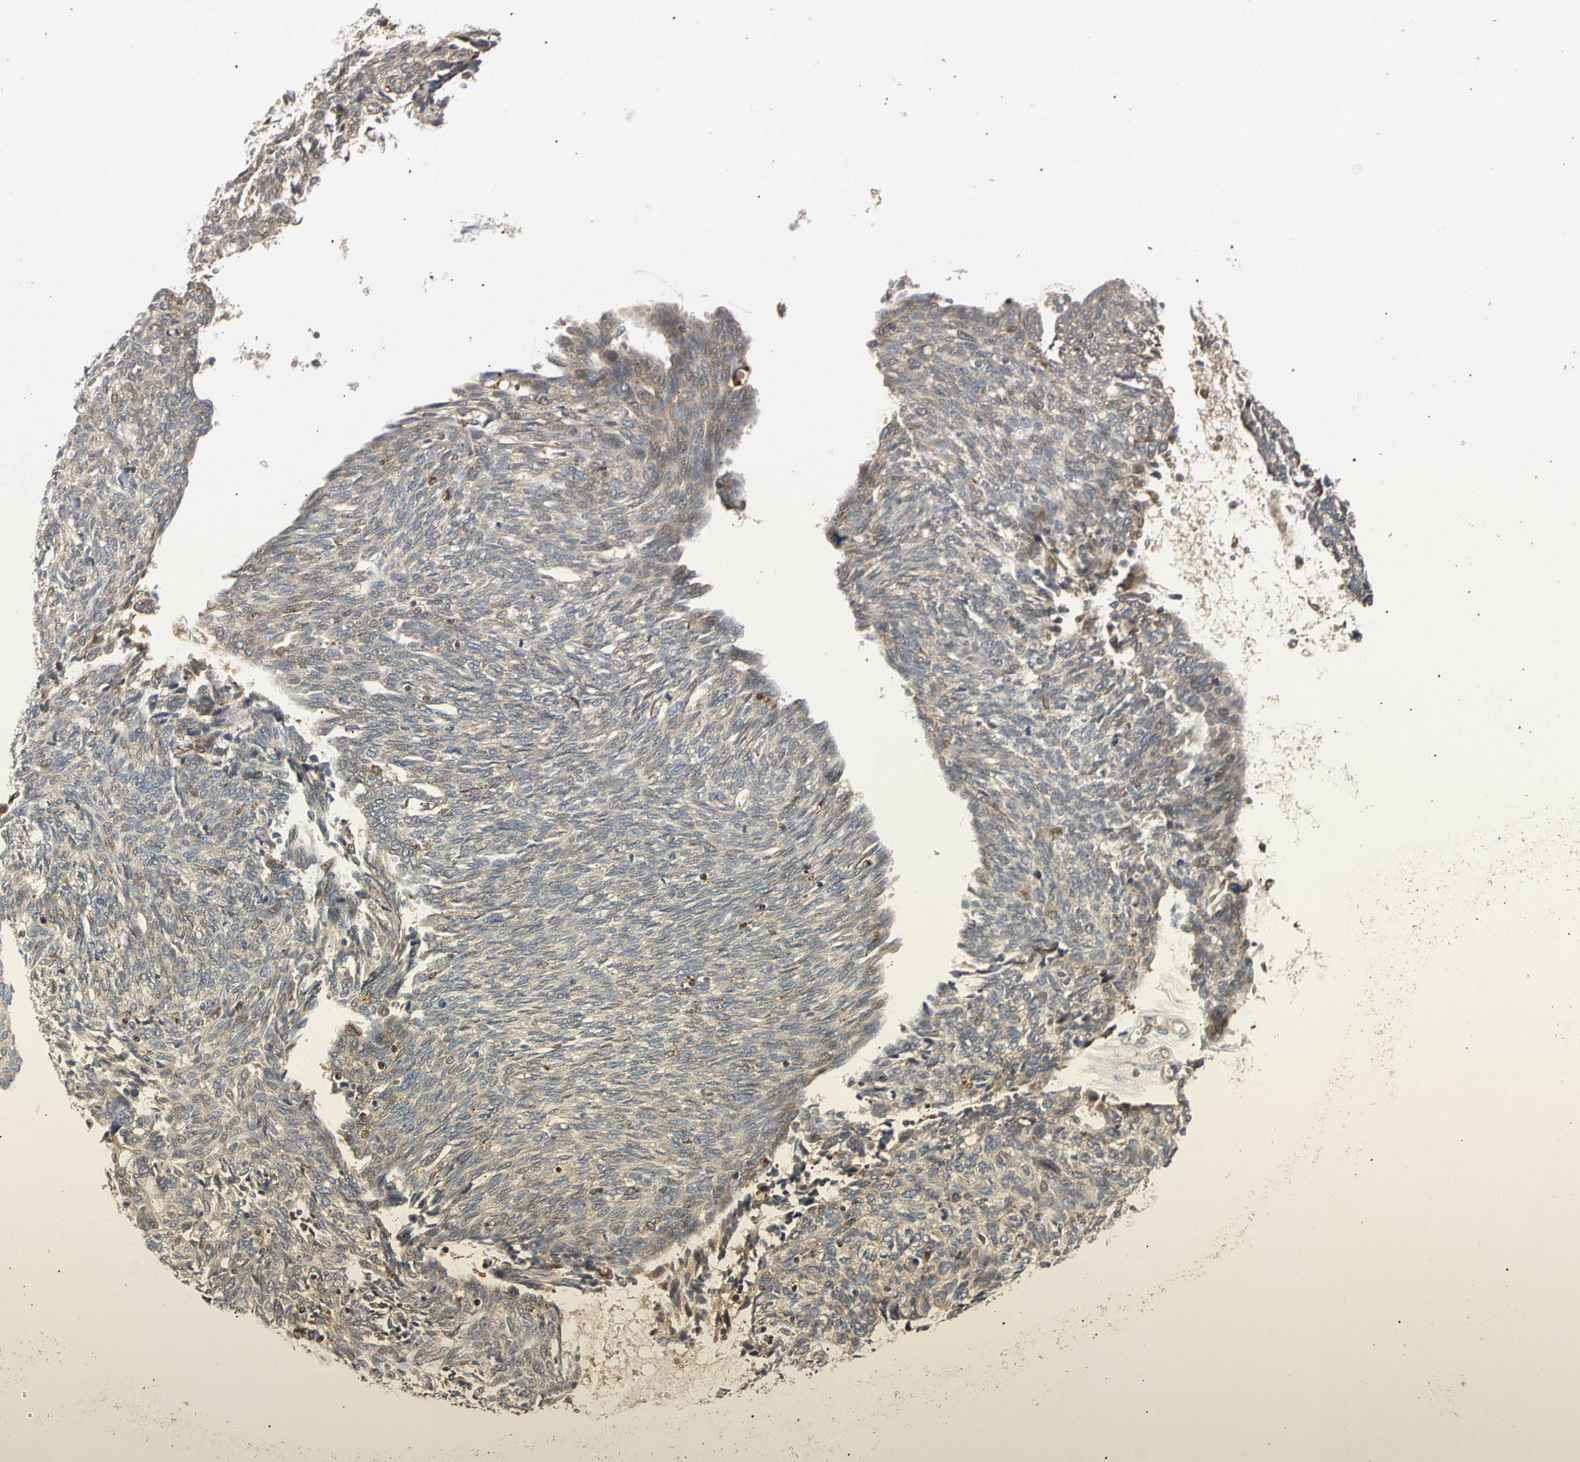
{"staining": {"intensity": "weak", "quantity": "25%-75%", "location": "cytoplasmic/membranous"}, "tissue": "ovarian cancer", "cell_type": "Tumor cells", "image_type": "cancer", "snomed": [{"axis": "morphology", "description": "Cystadenocarcinoma, serous, NOS"}, {"axis": "topography", "description": "Ovary"}], "caption": "Ovarian cancer was stained to show a protein in brown. There is low levels of weak cytoplasmic/membranous expression in about 25%-75% of tumor cells.", "gene": "MRPS22", "patient": {"sex": "female", "age": 79}}